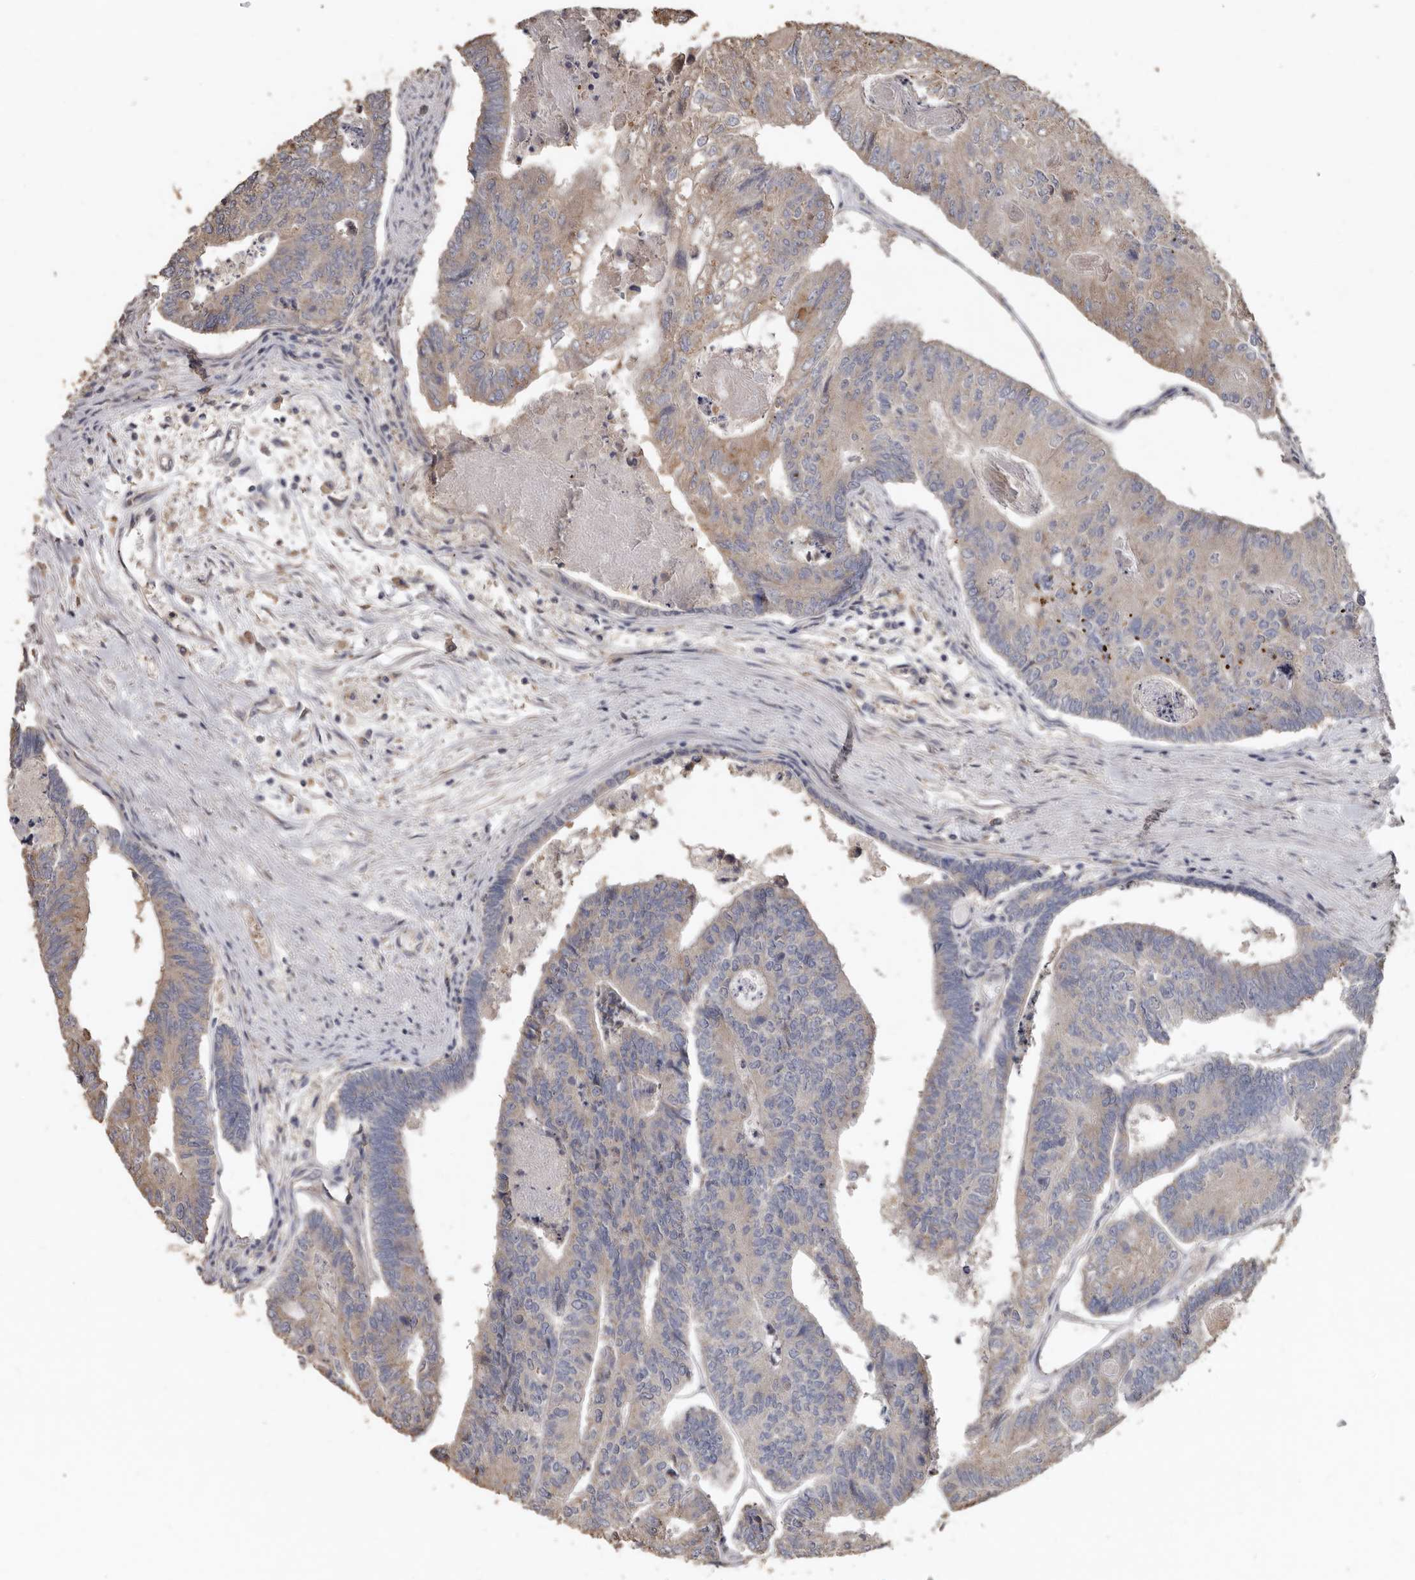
{"staining": {"intensity": "weak", "quantity": "25%-75%", "location": "cytoplasmic/membranous"}, "tissue": "colorectal cancer", "cell_type": "Tumor cells", "image_type": "cancer", "snomed": [{"axis": "morphology", "description": "Adenocarcinoma, NOS"}, {"axis": "topography", "description": "Colon"}], "caption": "Weak cytoplasmic/membranous positivity is appreciated in approximately 25%-75% of tumor cells in colorectal cancer.", "gene": "FLCN", "patient": {"sex": "female", "age": 67}}